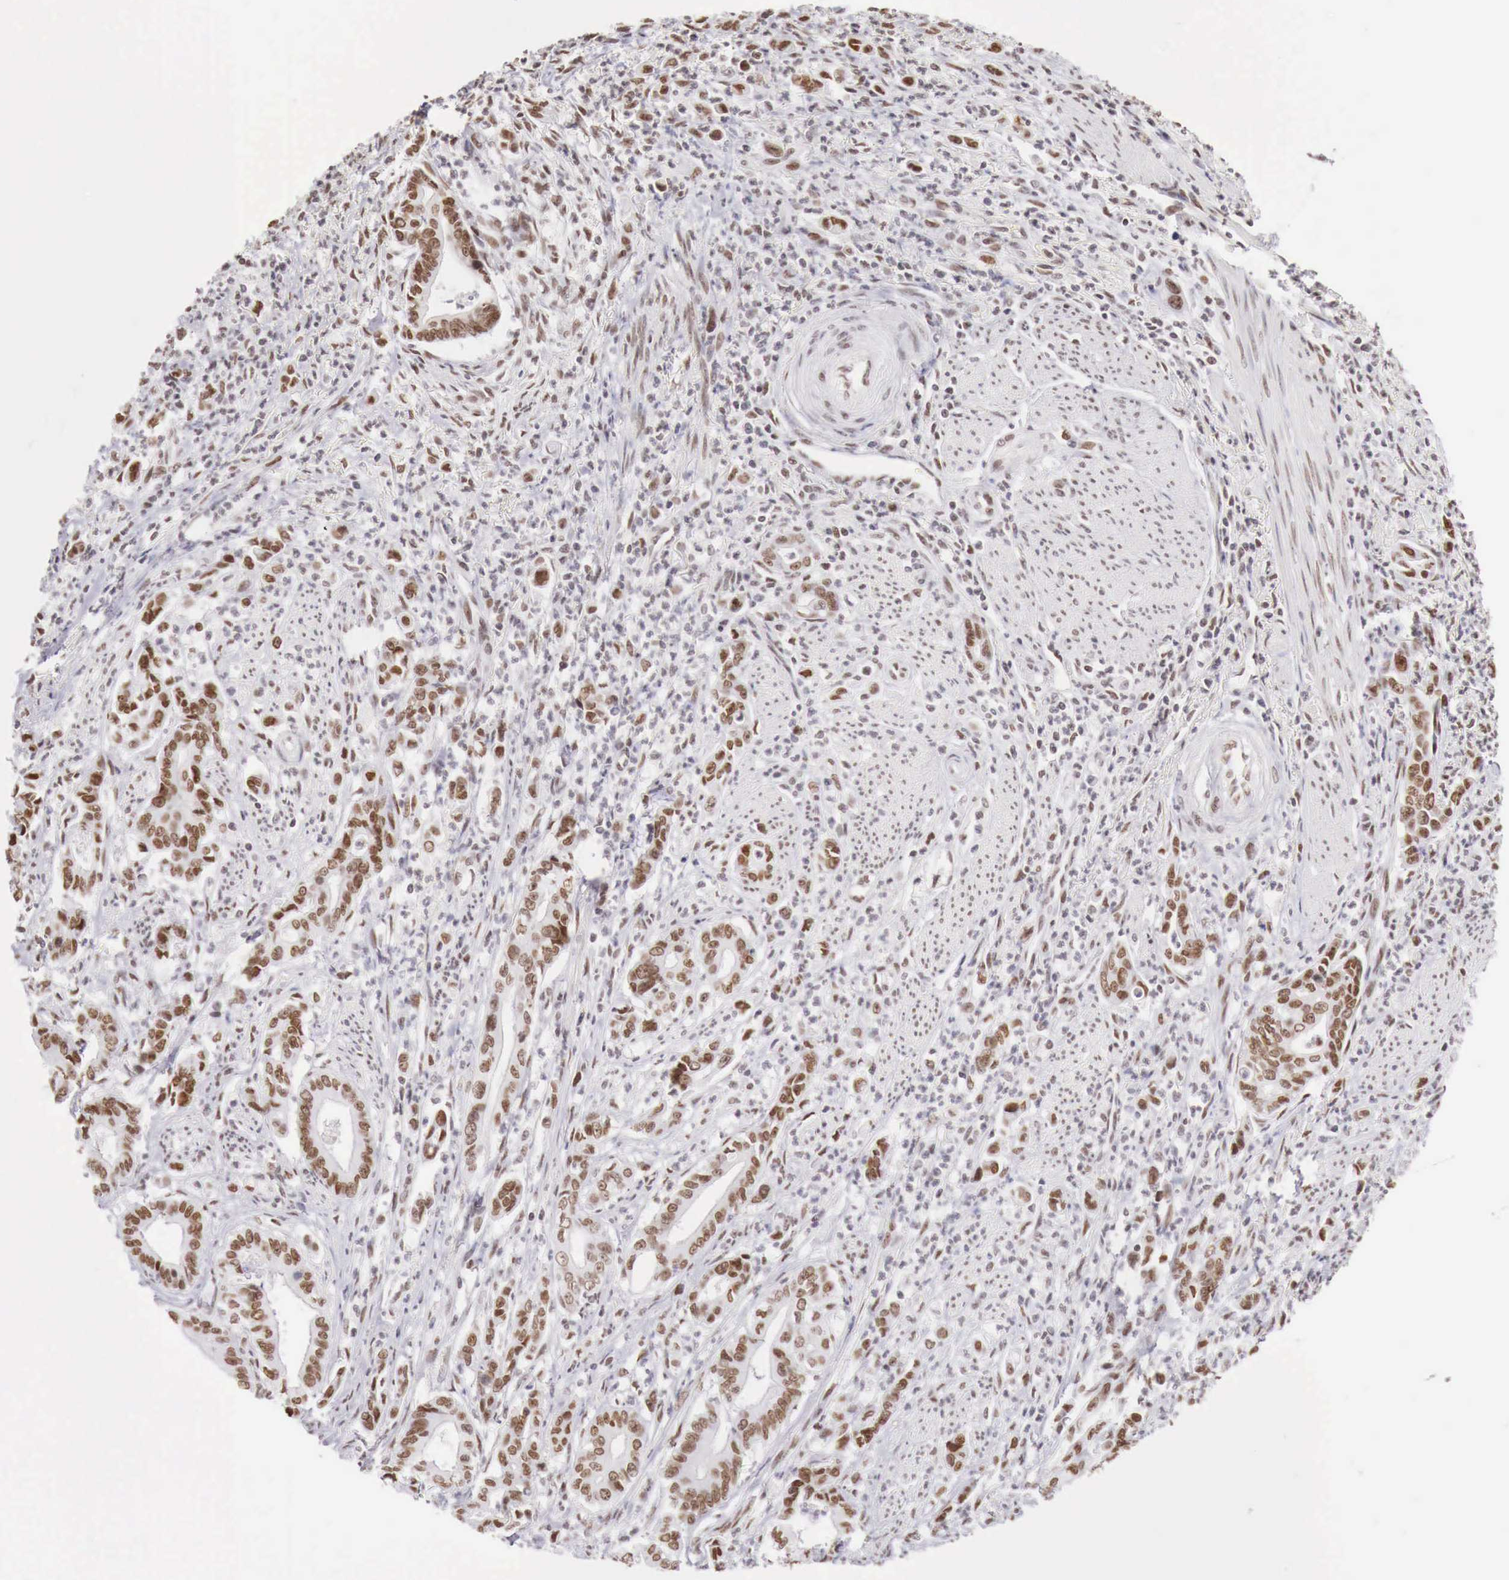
{"staining": {"intensity": "moderate", "quantity": "25%-75%", "location": "nuclear"}, "tissue": "stomach cancer", "cell_type": "Tumor cells", "image_type": "cancer", "snomed": [{"axis": "morphology", "description": "Adenocarcinoma, NOS"}, {"axis": "topography", "description": "Stomach"}], "caption": "IHC staining of stomach cancer (adenocarcinoma), which shows medium levels of moderate nuclear staining in about 25%-75% of tumor cells indicating moderate nuclear protein positivity. The staining was performed using DAB (brown) for protein detection and nuclei were counterstained in hematoxylin (blue).", "gene": "PHF14", "patient": {"sex": "female", "age": 76}}